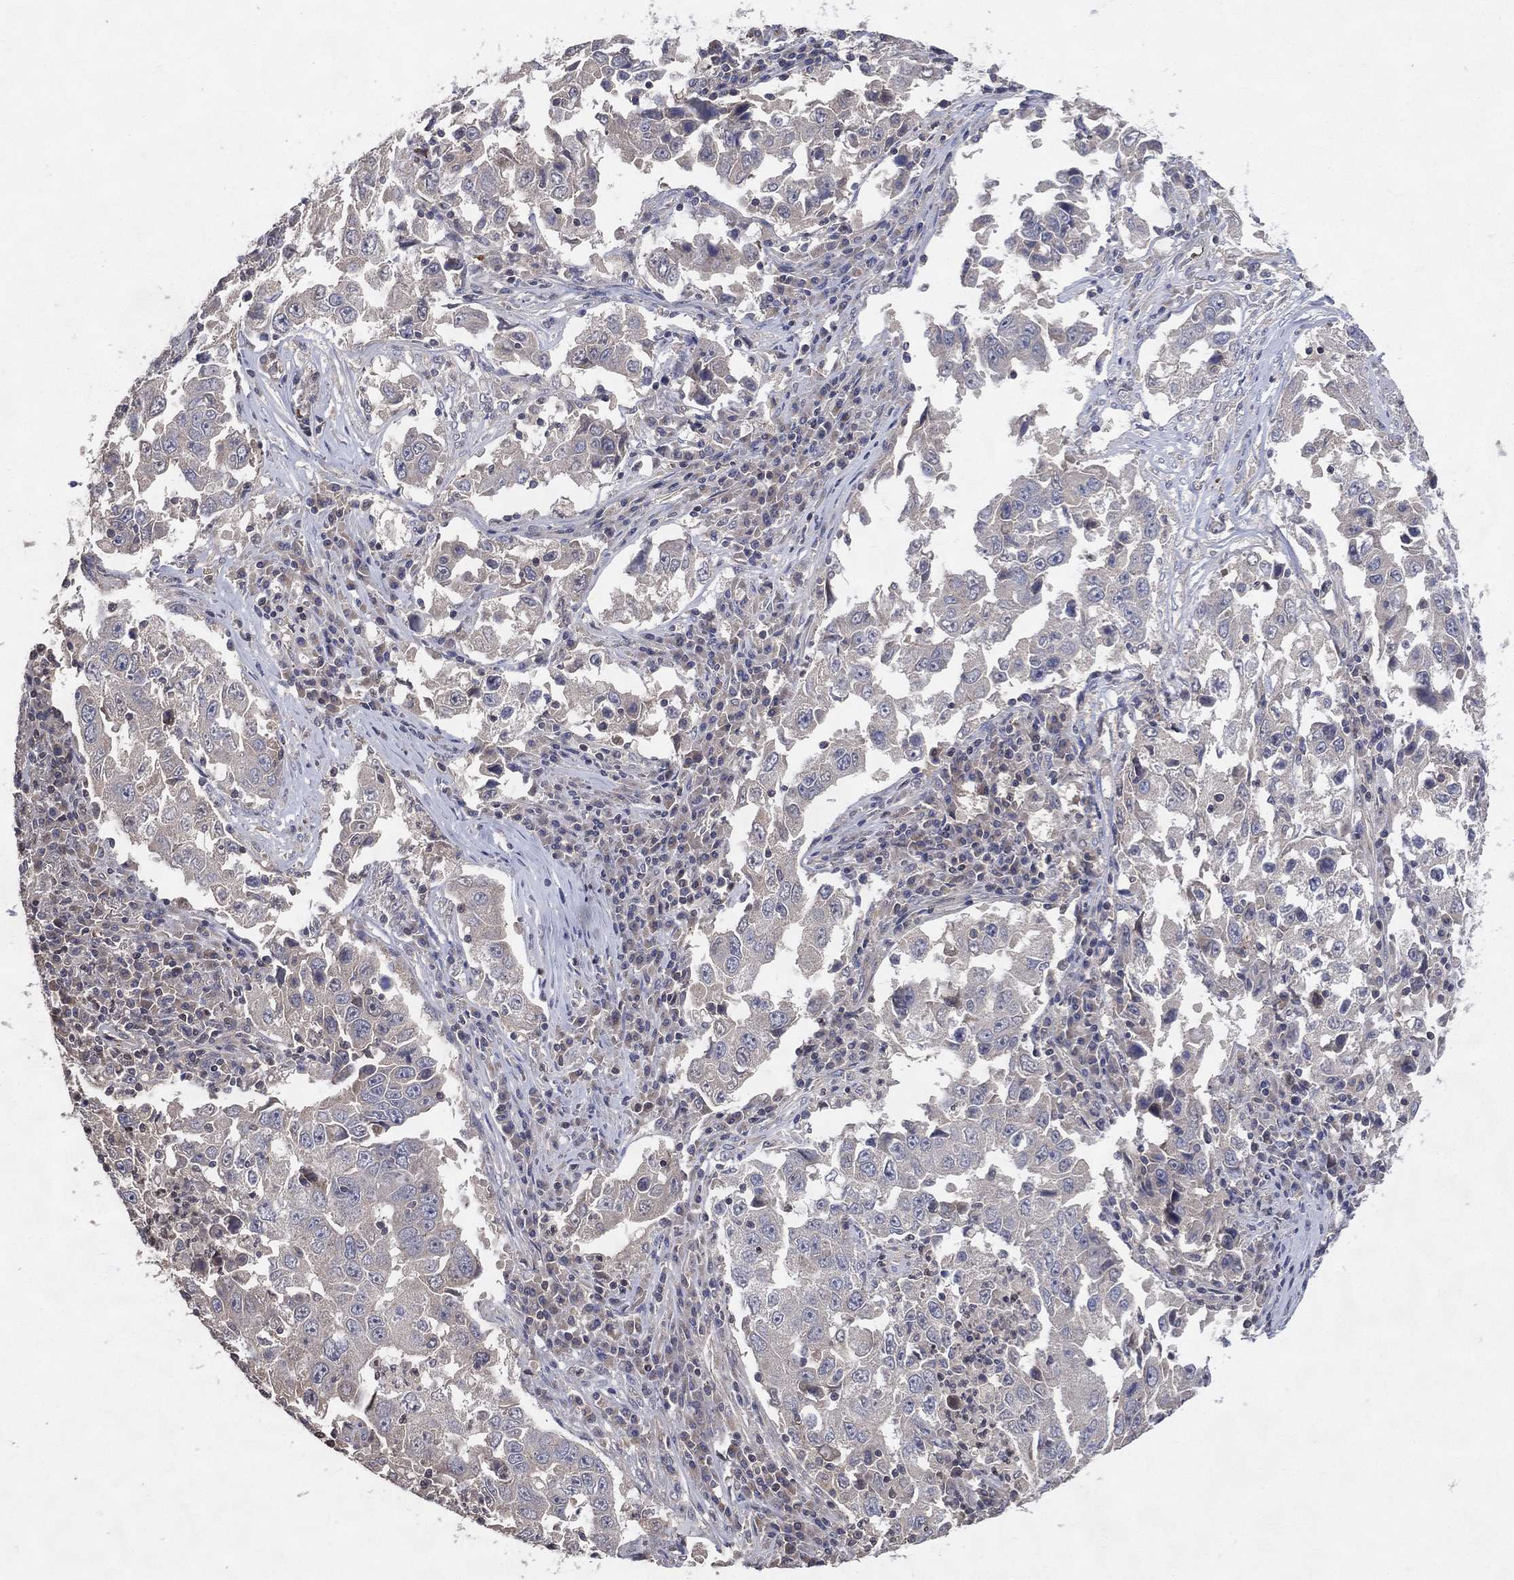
{"staining": {"intensity": "negative", "quantity": "none", "location": "none"}, "tissue": "lung cancer", "cell_type": "Tumor cells", "image_type": "cancer", "snomed": [{"axis": "morphology", "description": "Adenocarcinoma, NOS"}, {"axis": "topography", "description": "Lung"}], "caption": "Immunohistochemistry (IHC) histopathology image of lung adenocarcinoma stained for a protein (brown), which exhibits no positivity in tumor cells.", "gene": "DNAH7", "patient": {"sex": "male", "age": 73}}